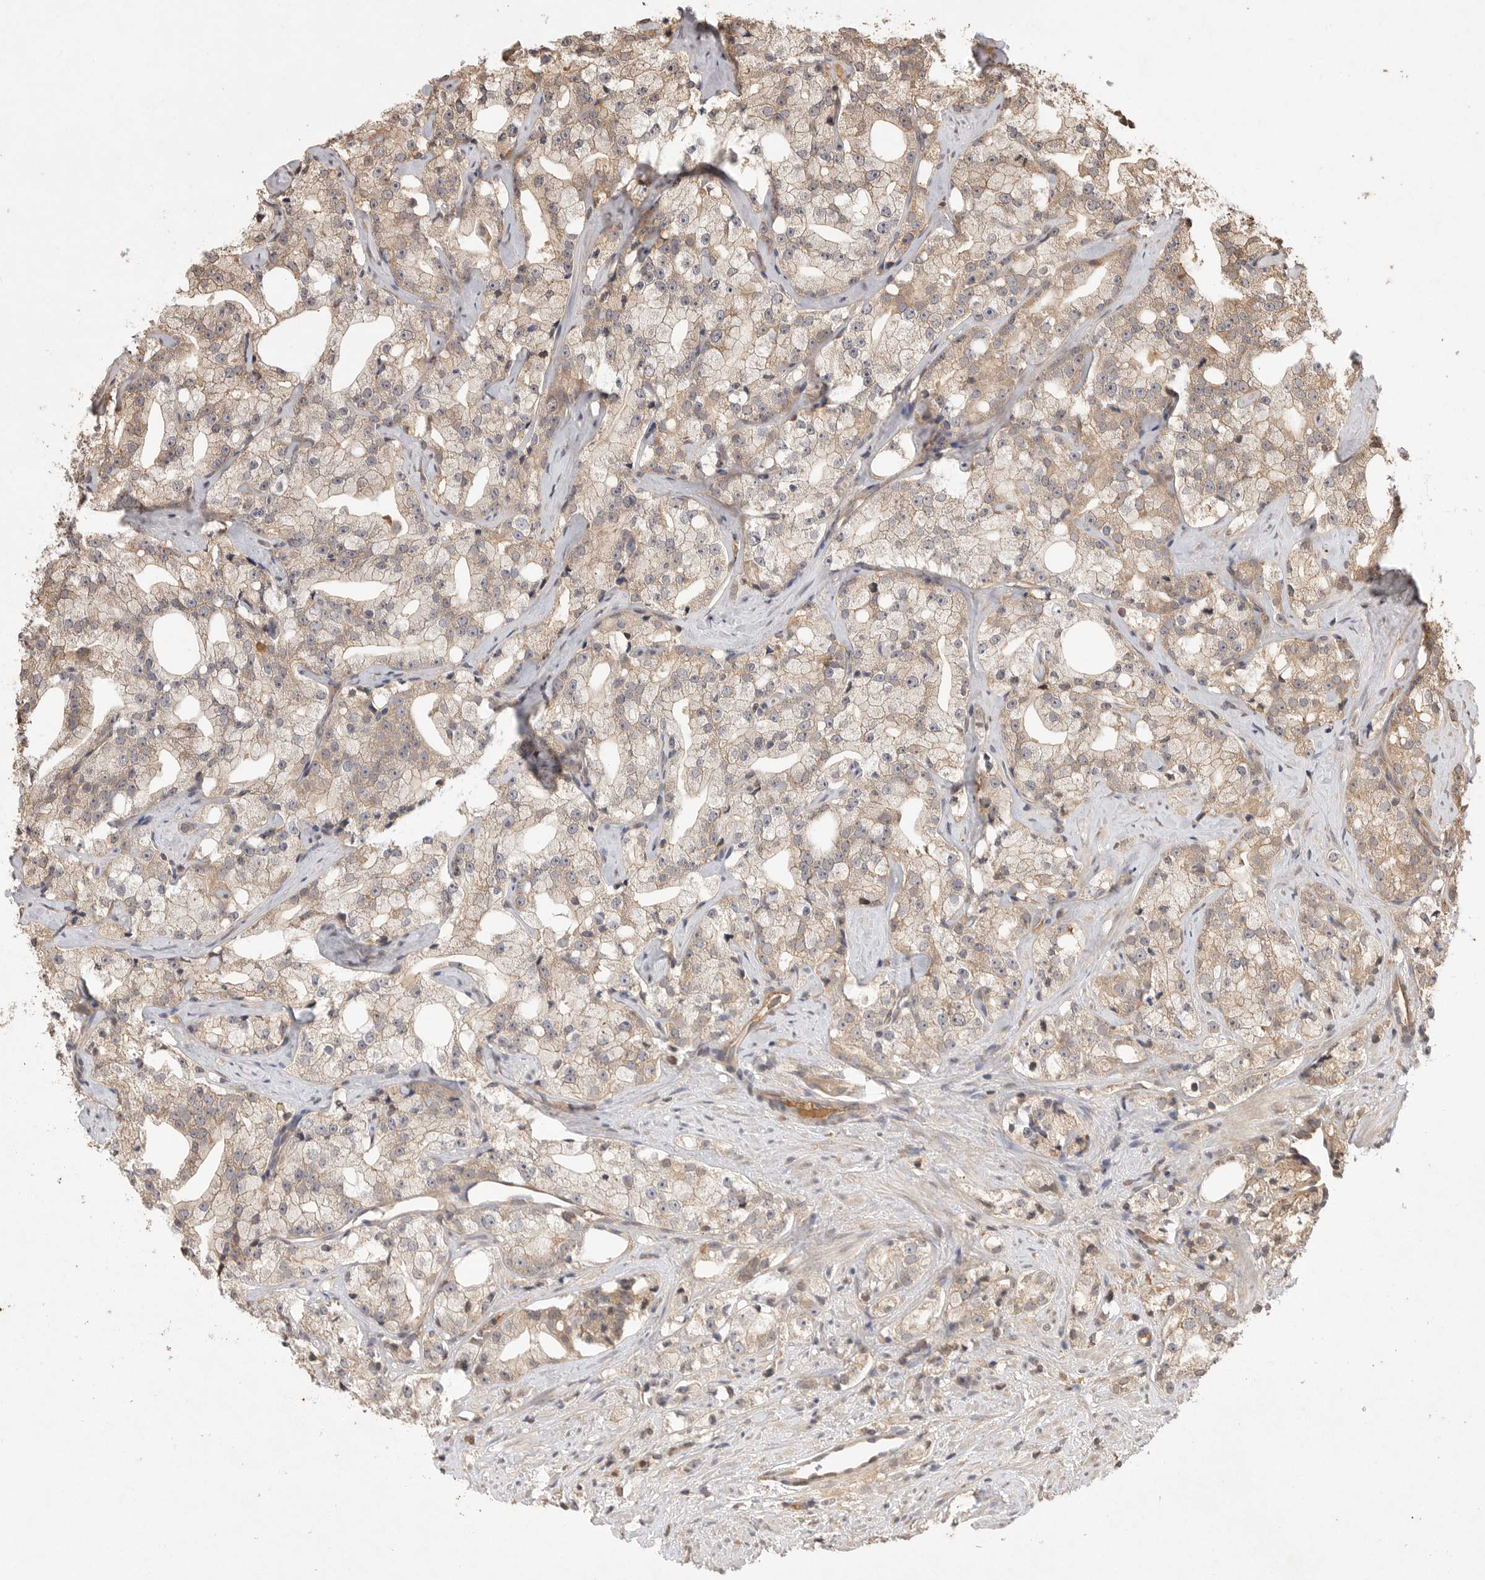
{"staining": {"intensity": "weak", "quantity": ">75%", "location": "cytoplasmic/membranous"}, "tissue": "prostate cancer", "cell_type": "Tumor cells", "image_type": "cancer", "snomed": [{"axis": "morphology", "description": "Adenocarcinoma, High grade"}, {"axis": "topography", "description": "Prostate"}], "caption": "Immunohistochemical staining of prostate cancer exhibits low levels of weak cytoplasmic/membranous staining in about >75% of tumor cells.", "gene": "PRMT3", "patient": {"sex": "male", "age": 64}}